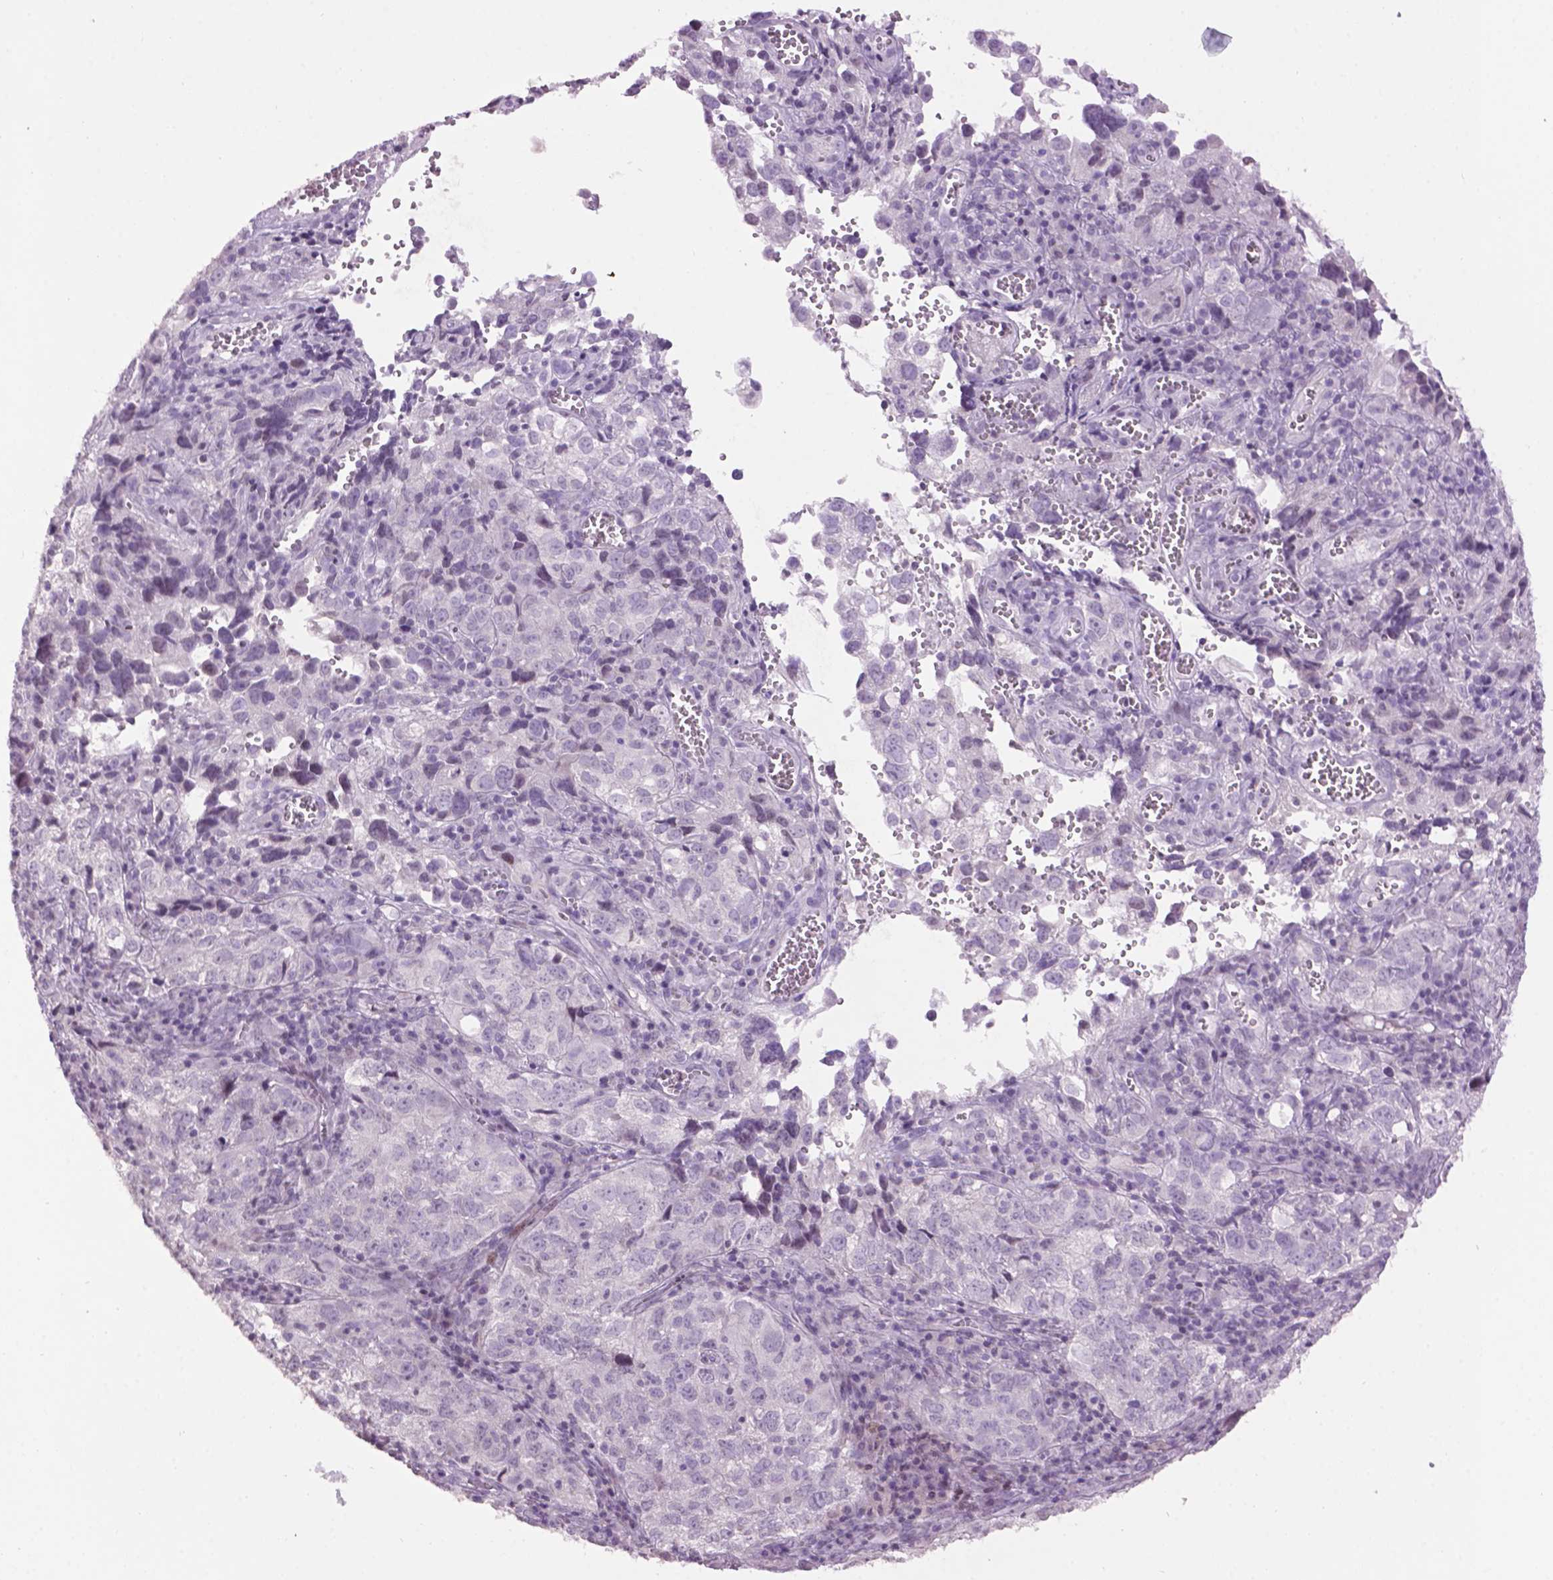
{"staining": {"intensity": "negative", "quantity": "none", "location": "none"}, "tissue": "cervical cancer", "cell_type": "Tumor cells", "image_type": "cancer", "snomed": [{"axis": "morphology", "description": "Squamous cell carcinoma, NOS"}, {"axis": "topography", "description": "Cervix"}], "caption": "This is a image of immunohistochemistry staining of cervical cancer (squamous cell carcinoma), which shows no positivity in tumor cells.", "gene": "TH", "patient": {"sex": "female", "age": 55}}